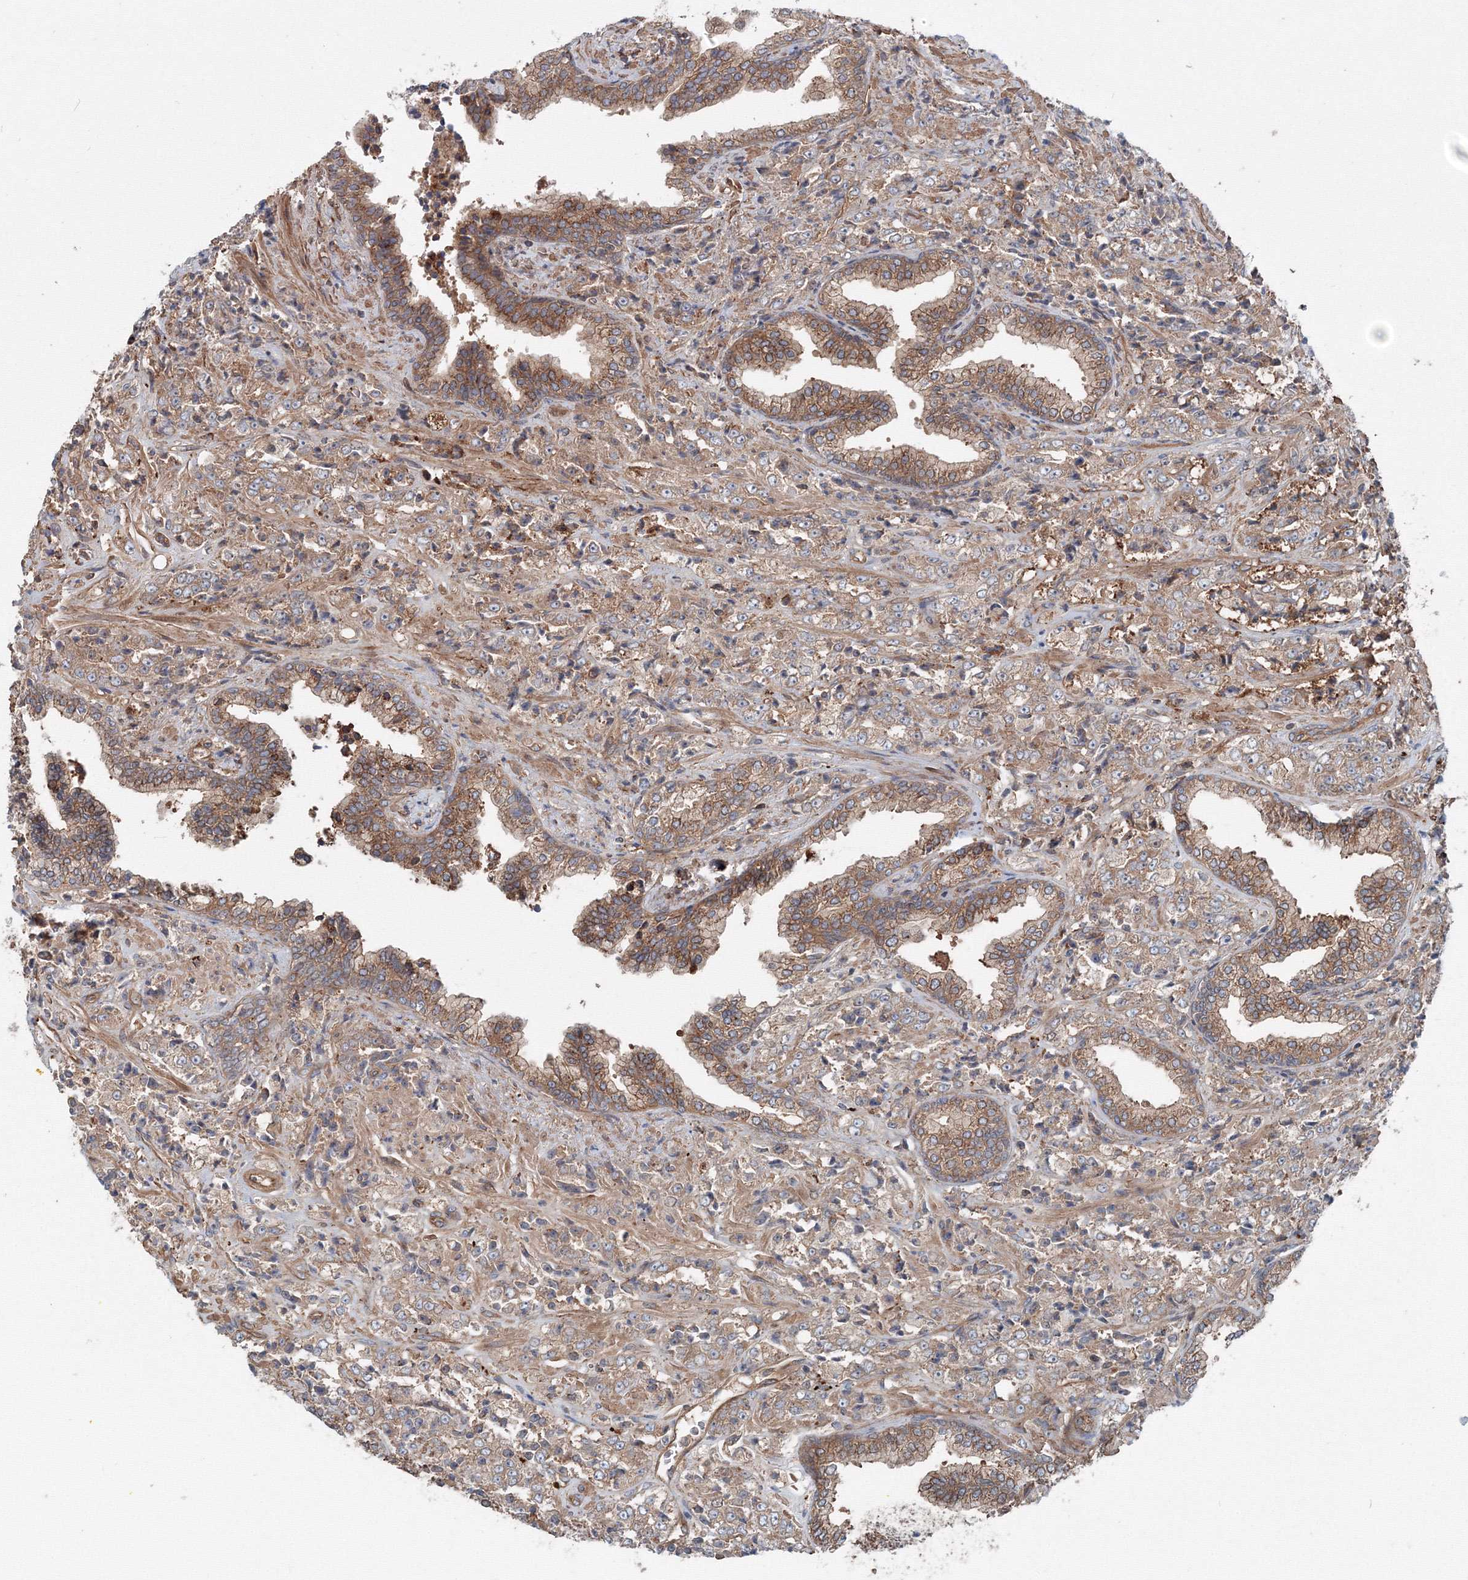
{"staining": {"intensity": "moderate", "quantity": ">75%", "location": "cytoplasmic/membranous"}, "tissue": "prostate cancer", "cell_type": "Tumor cells", "image_type": "cancer", "snomed": [{"axis": "morphology", "description": "Adenocarcinoma, High grade"}, {"axis": "topography", "description": "Prostate"}], "caption": "Protein analysis of high-grade adenocarcinoma (prostate) tissue displays moderate cytoplasmic/membranous staining in about >75% of tumor cells.", "gene": "EXOC1", "patient": {"sex": "male", "age": 71}}